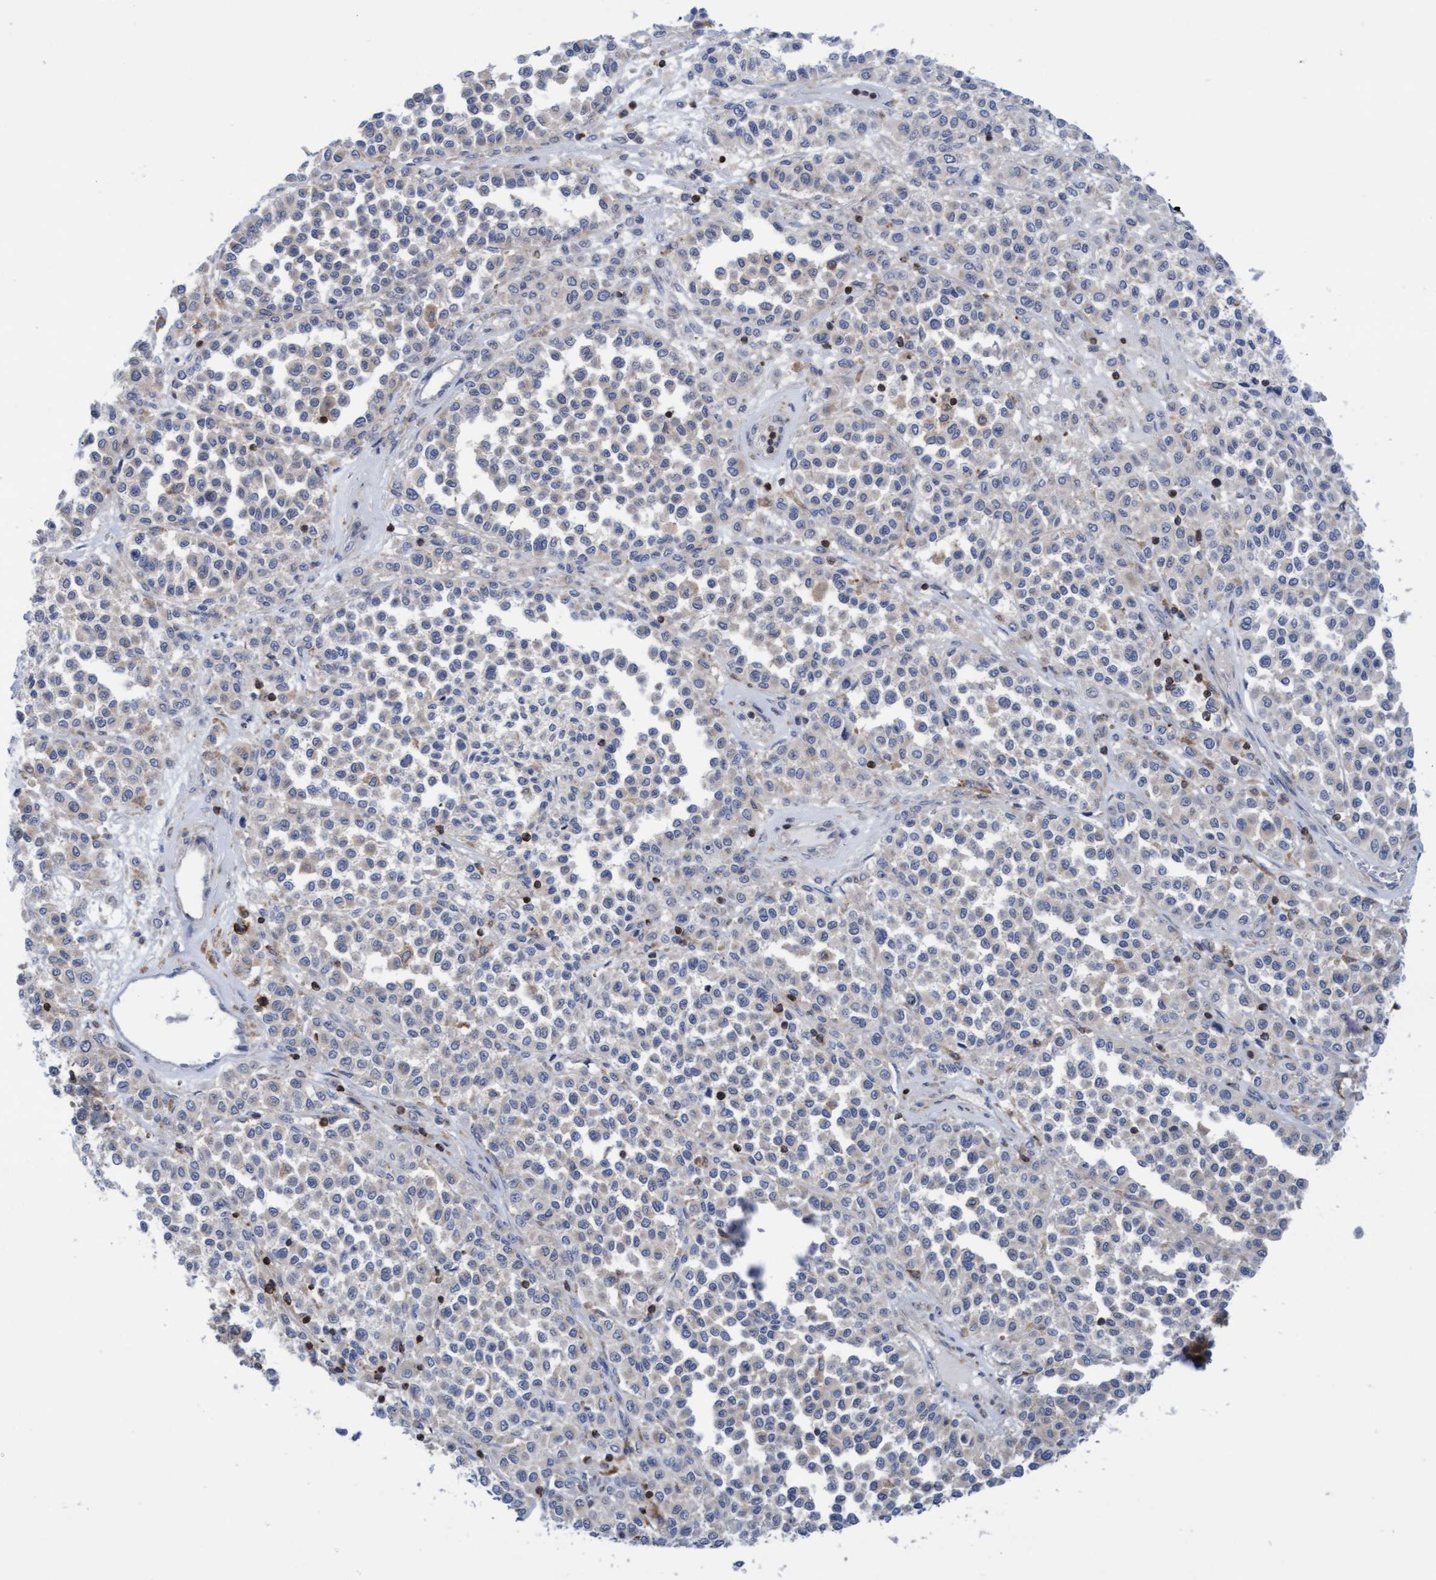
{"staining": {"intensity": "negative", "quantity": "none", "location": "none"}, "tissue": "melanoma", "cell_type": "Tumor cells", "image_type": "cancer", "snomed": [{"axis": "morphology", "description": "Malignant melanoma, Metastatic site"}, {"axis": "topography", "description": "Pancreas"}], "caption": "A high-resolution micrograph shows immunohistochemistry staining of malignant melanoma (metastatic site), which displays no significant staining in tumor cells.", "gene": "FNBP1", "patient": {"sex": "female", "age": 30}}